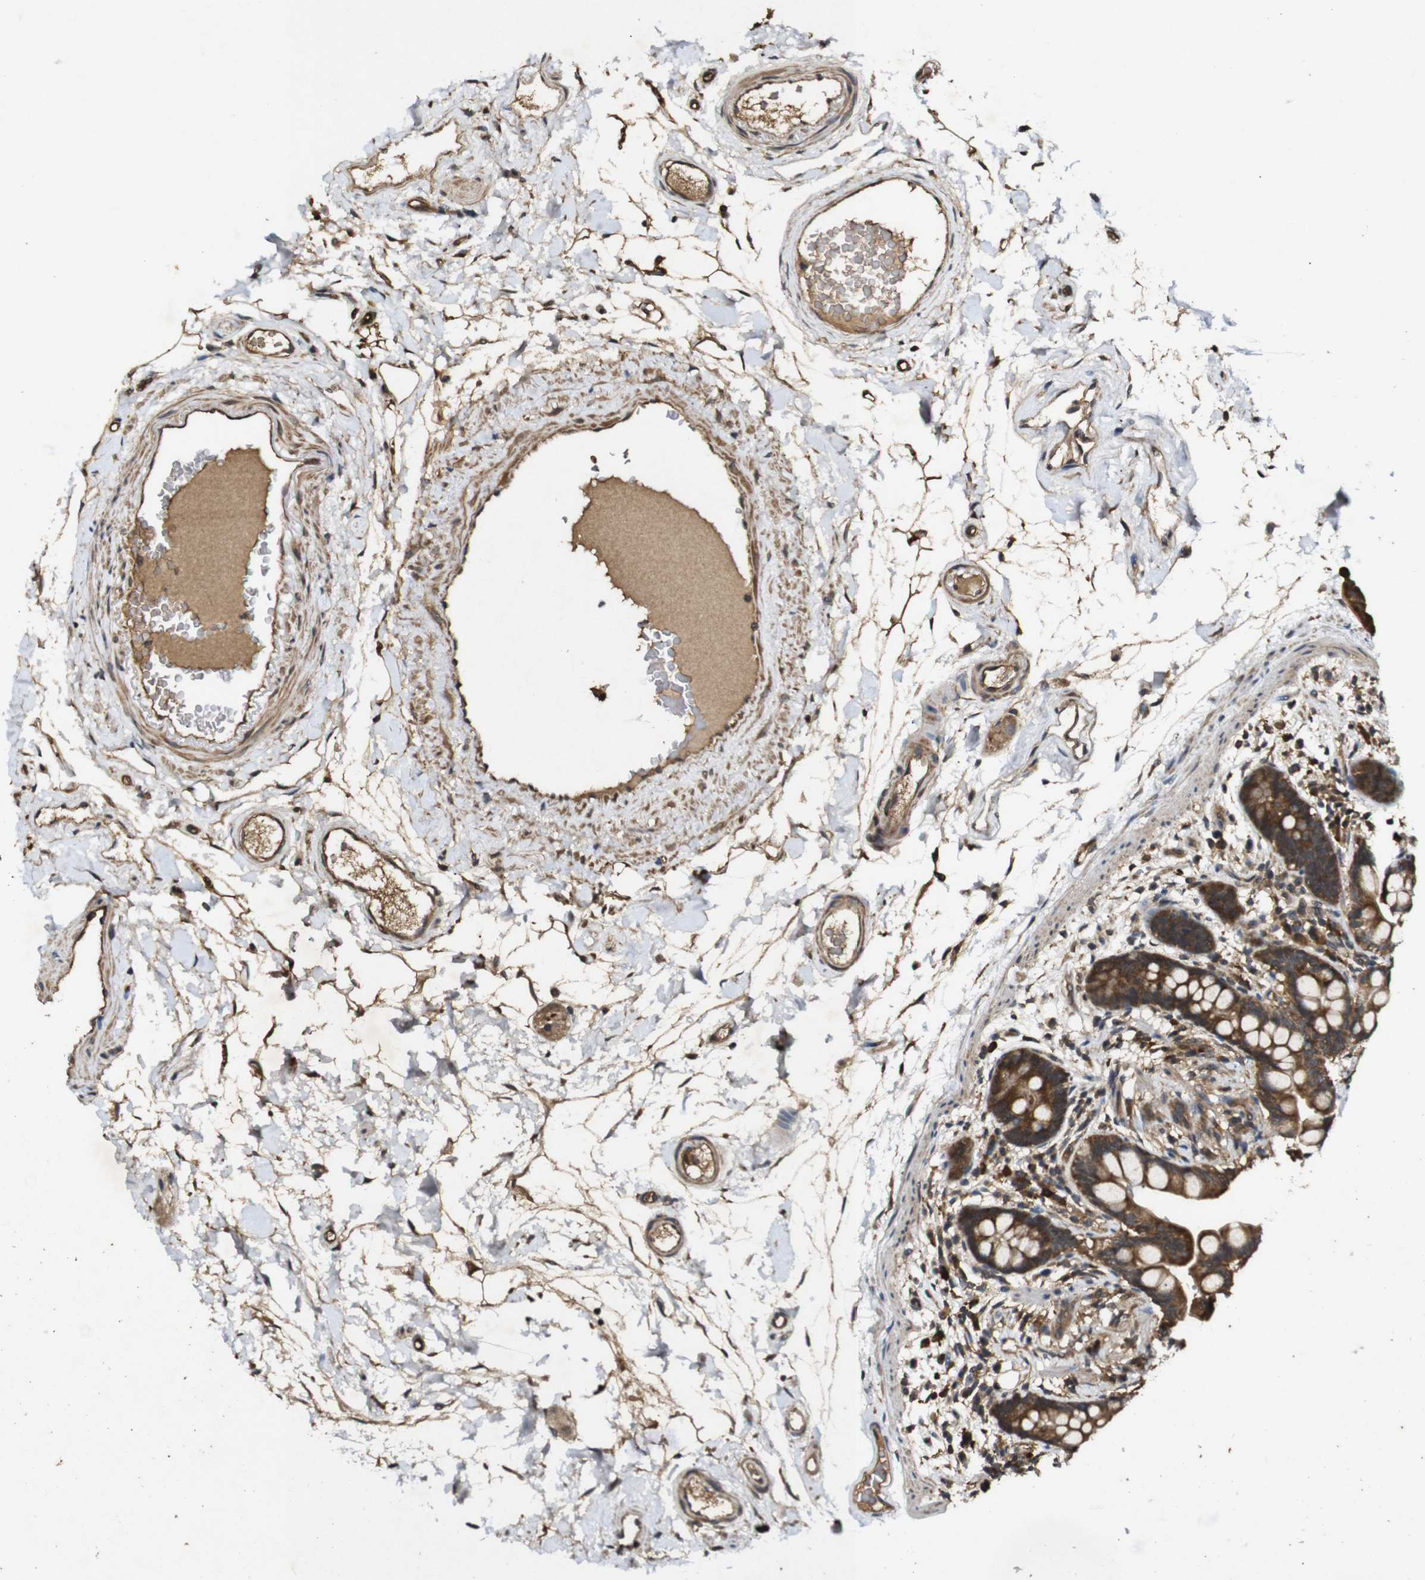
{"staining": {"intensity": "moderate", "quantity": ">75%", "location": "cytoplasmic/membranous"}, "tissue": "colon", "cell_type": "Endothelial cells", "image_type": "normal", "snomed": [{"axis": "morphology", "description": "Normal tissue, NOS"}, {"axis": "topography", "description": "Colon"}], "caption": "Protein expression analysis of unremarkable human colon reveals moderate cytoplasmic/membranous positivity in about >75% of endothelial cells. (DAB (3,3'-diaminobenzidine) = brown stain, brightfield microscopy at high magnification).", "gene": "RIPK1", "patient": {"sex": "male", "age": 73}}